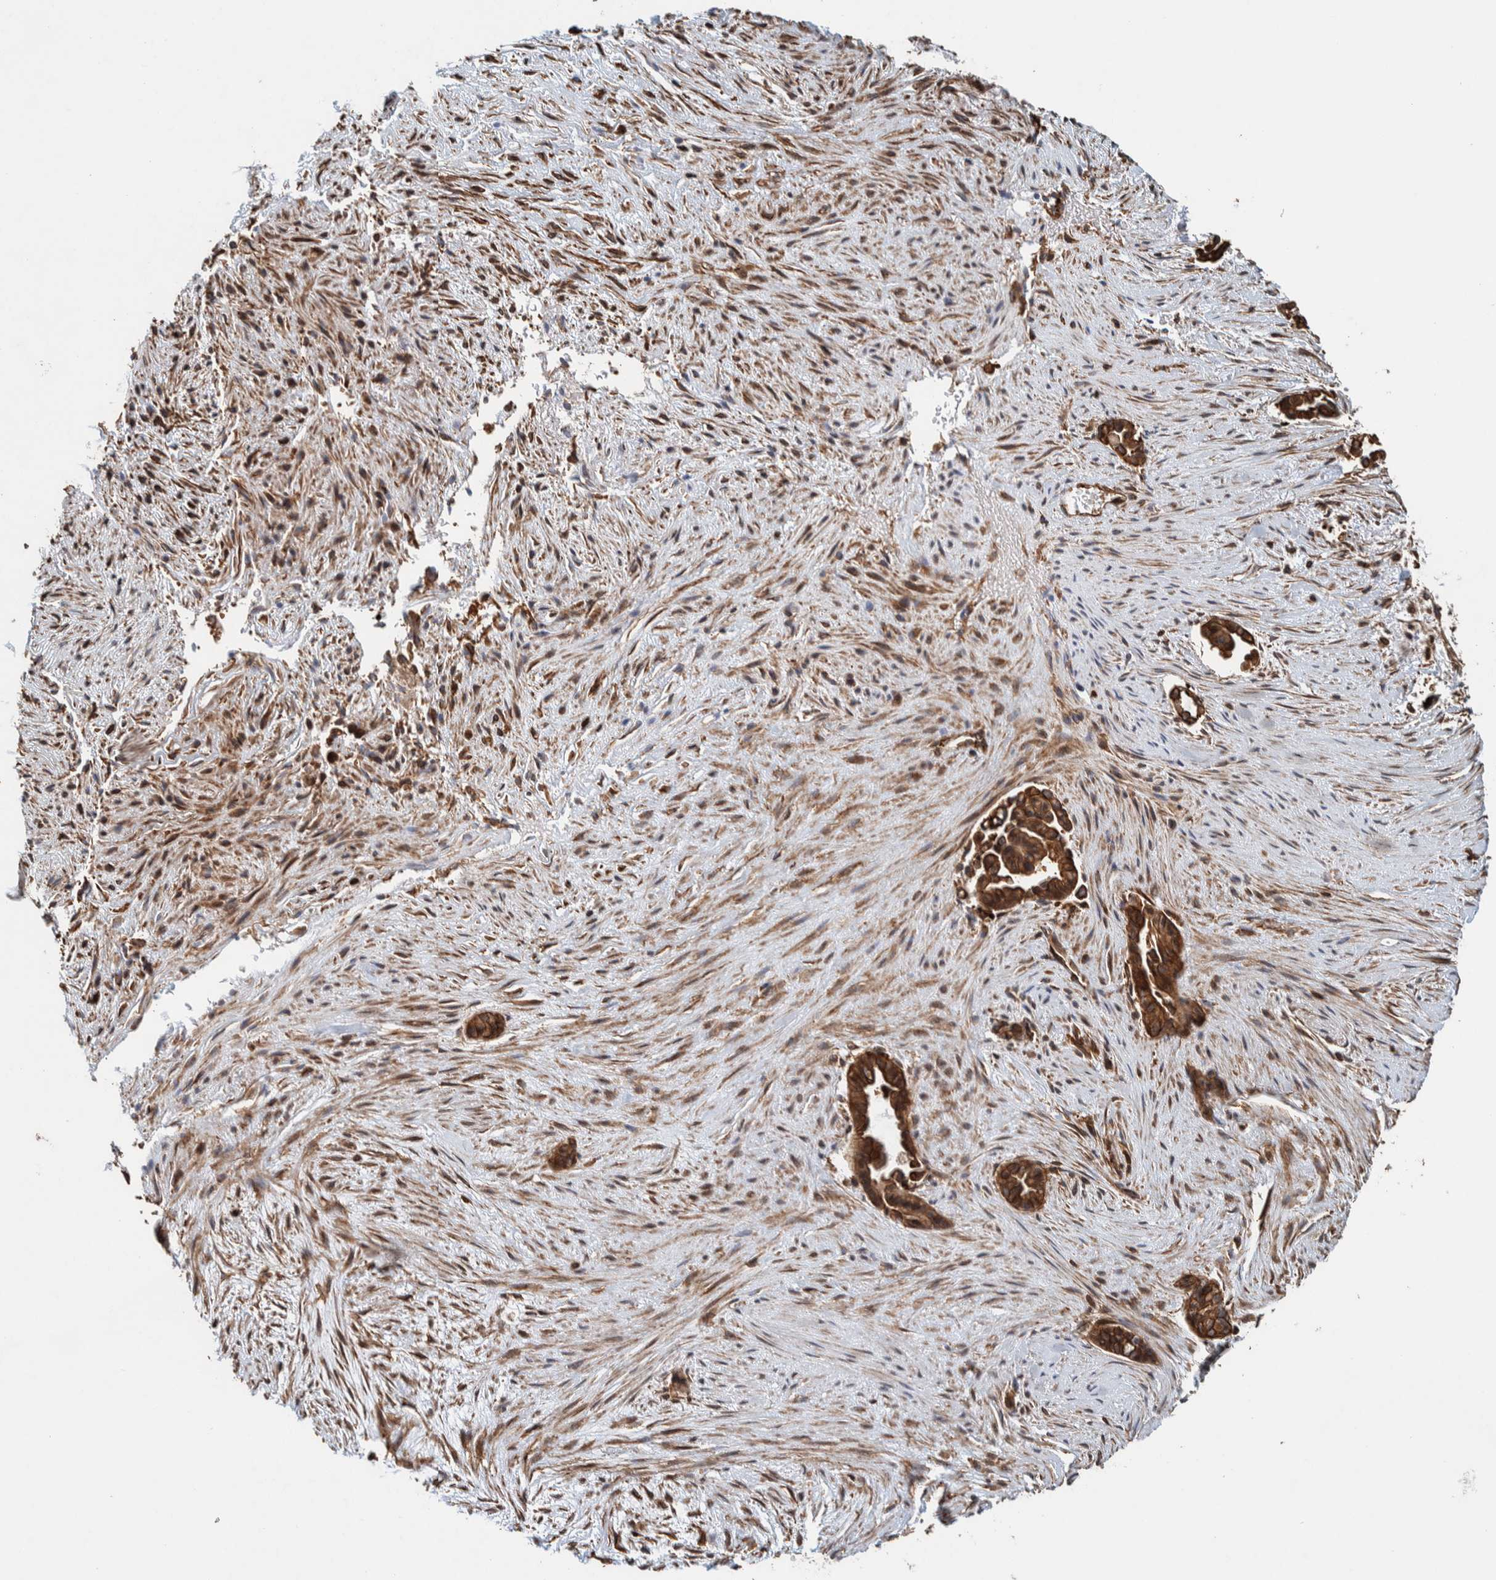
{"staining": {"intensity": "strong", "quantity": ">75%", "location": "cytoplasmic/membranous"}, "tissue": "liver cancer", "cell_type": "Tumor cells", "image_type": "cancer", "snomed": [{"axis": "morphology", "description": "Cholangiocarcinoma"}, {"axis": "topography", "description": "Liver"}], "caption": "This is a photomicrograph of immunohistochemistry staining of liver cancer (cholangiocarcinoma), which shows strong expression in the cytoplasmic/membranous of tumor cells.", "gene": "PKD1L1", "patient": {"sex": "female", "age": 55}}